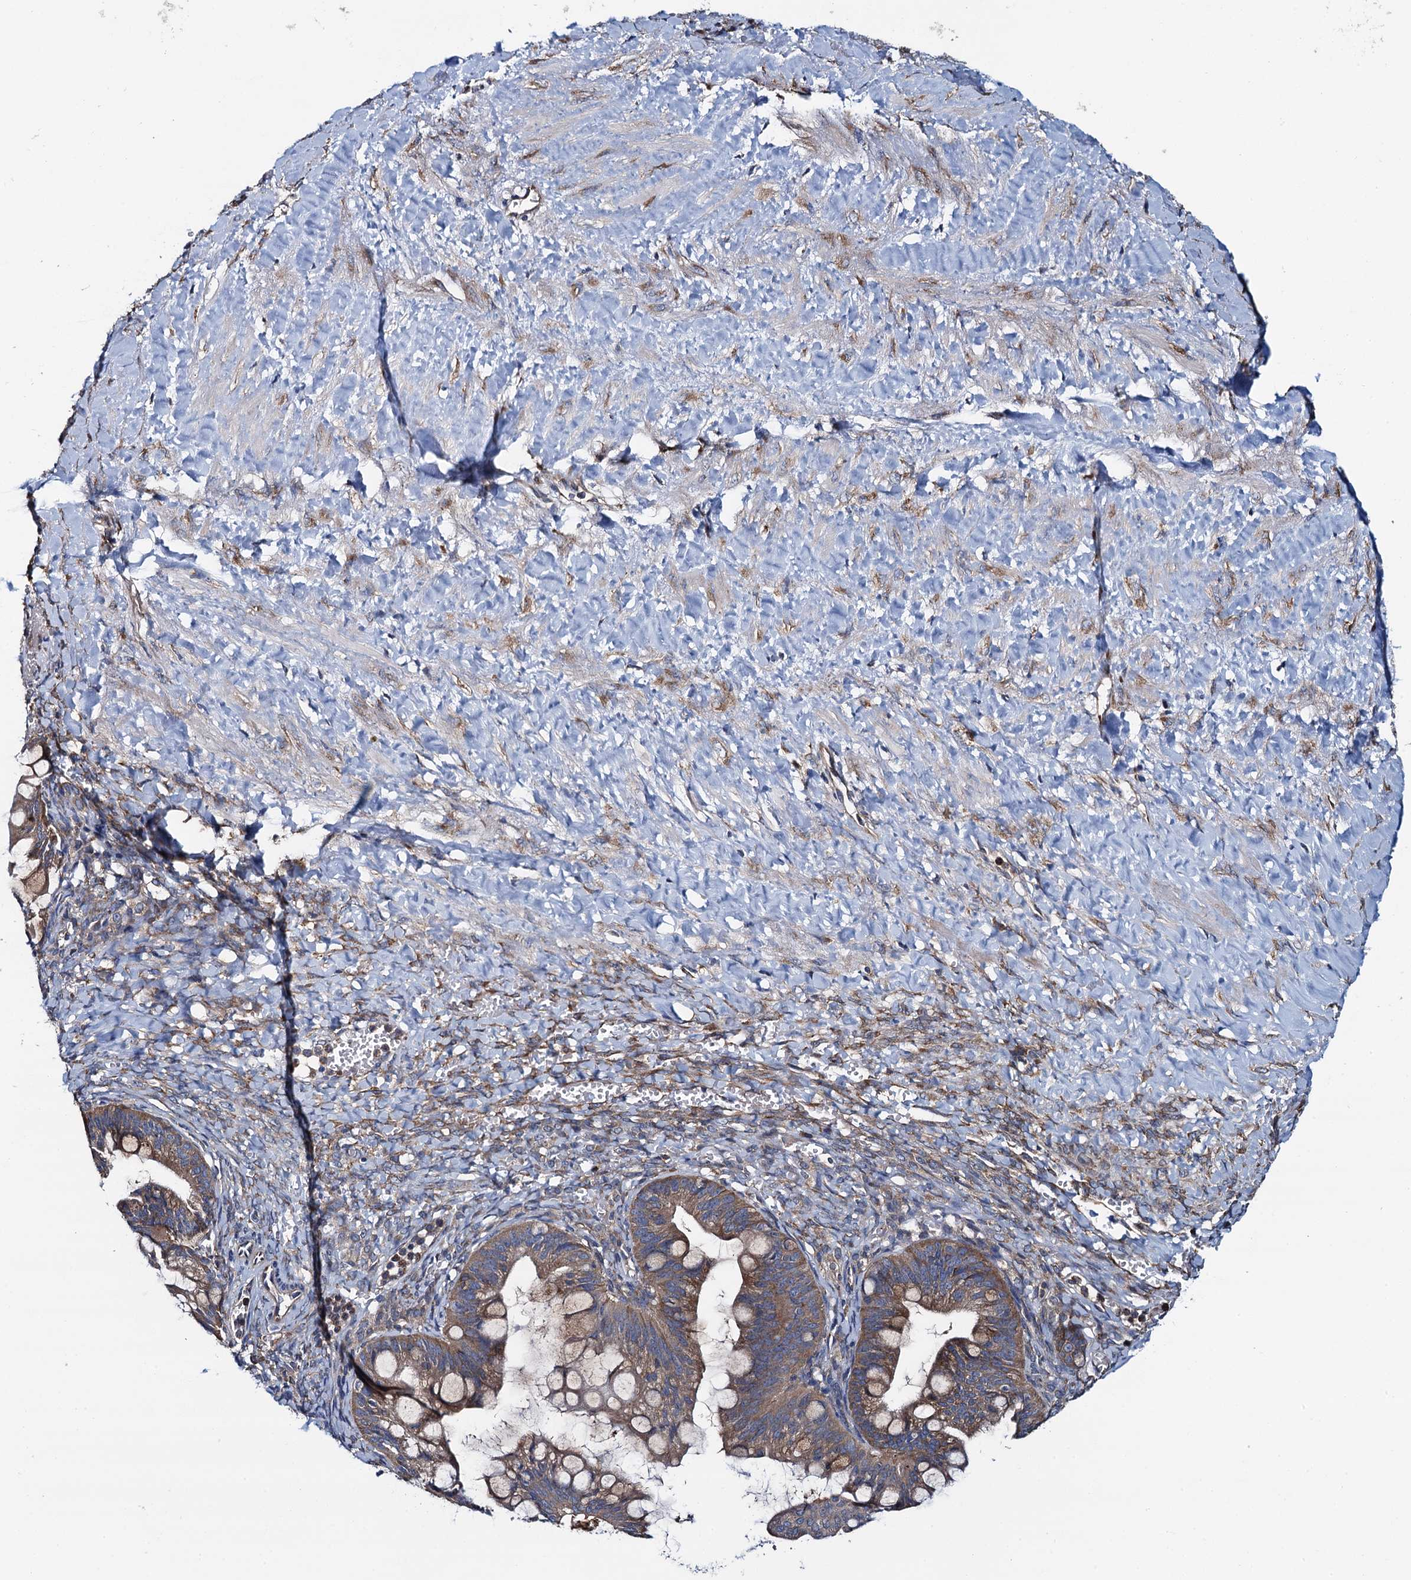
{"staining": {"intensity": "moderate", "quantity": "25%-75%", "location": "cytoplasmic/membranous"}, "tissue": "ovarian cancer", "cell_type": "Tumor cells", "image_type": "cancer", "snomed": [{"axis": "morphology", "description": "Cystadenocarcinoma, mucinous, NOS"}, {"axis": "topography", "description": "Ovary"}], "caption": "Immunohistochemical staining of ovarian mucinous cystadenocarcinoma reveals moderate cytoplasmic/membranous protein expression in approximately 25%-75% of tumor cells.", "gene": "ADCY9", "patient": {"sex": "female", "age": 73}}